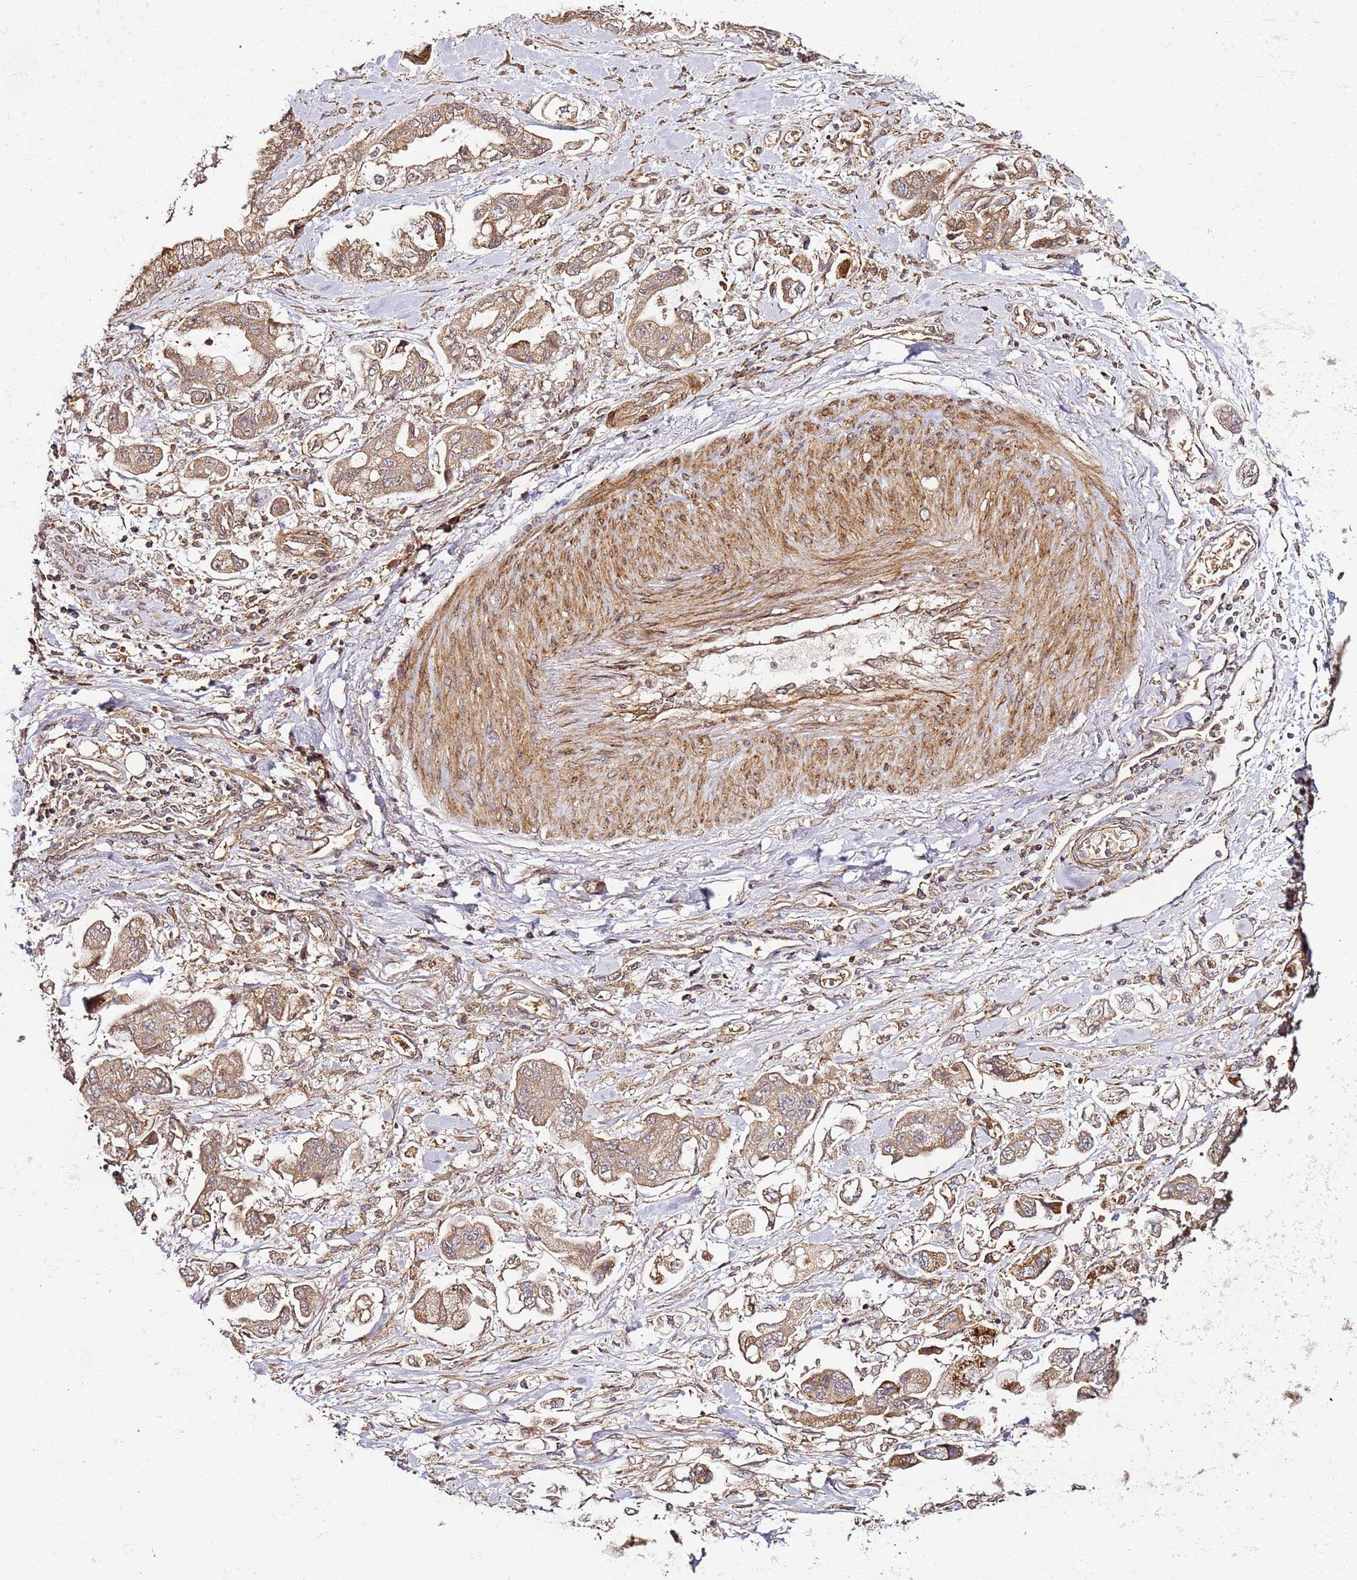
{"staining": {"intensity": "moderate", "quantity": ">75%", "location": "cytoplasmic/membranous"}, "tissue": "stomach cancer", "cell_type": "Tumor cells", "image_type": "cancer", "snomed": [{"axis": "morphology", "description": "Adenocarcinoma, NOS"}, {"axis": "topography", "description": "Stomach"}], "caption": "Moderate cytoplasmic/membranous positivity is present in approximately >75% of tumor cells in stomach cancer.", "gene": "TM2D2", "patient": {"sex": "male", "age": 62}}